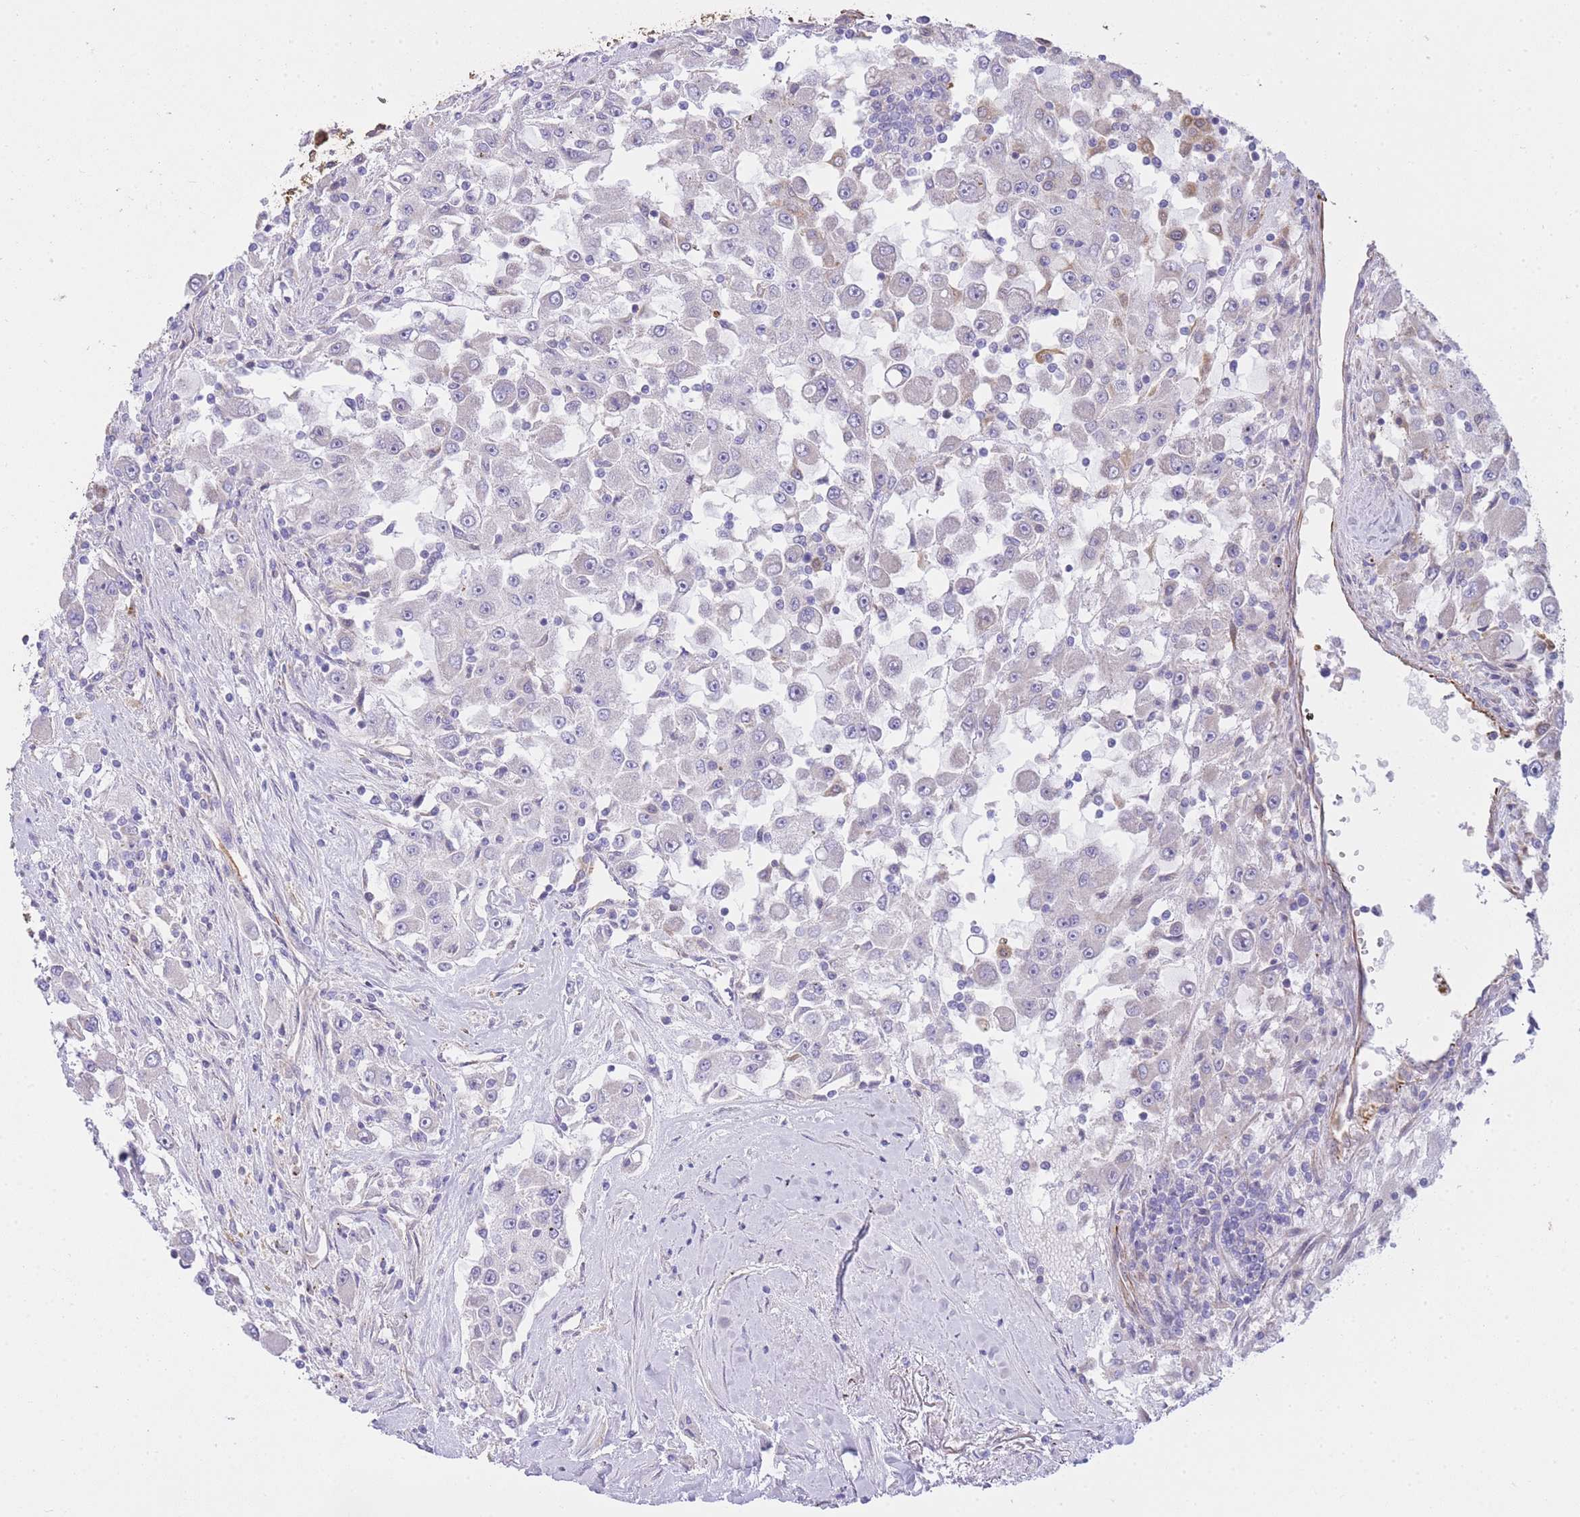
{"staining": {"intensity": "negative", "quantity": "none", "location": "none"}, "tissue": "renal cancer", "cell_type": "Tumor cells", "image_type": "cancer", "snomed": [{"axis": "morphology", "description": "Adenocarcinoma, NOS"}, {"axis": "topography", "description": "Kidney"}], "caption": "A micrograph of human renal cancer is negative for staining in tumor cells.", "gene": "ECPAS", "patient": {"sex": "female", "age": 67}}